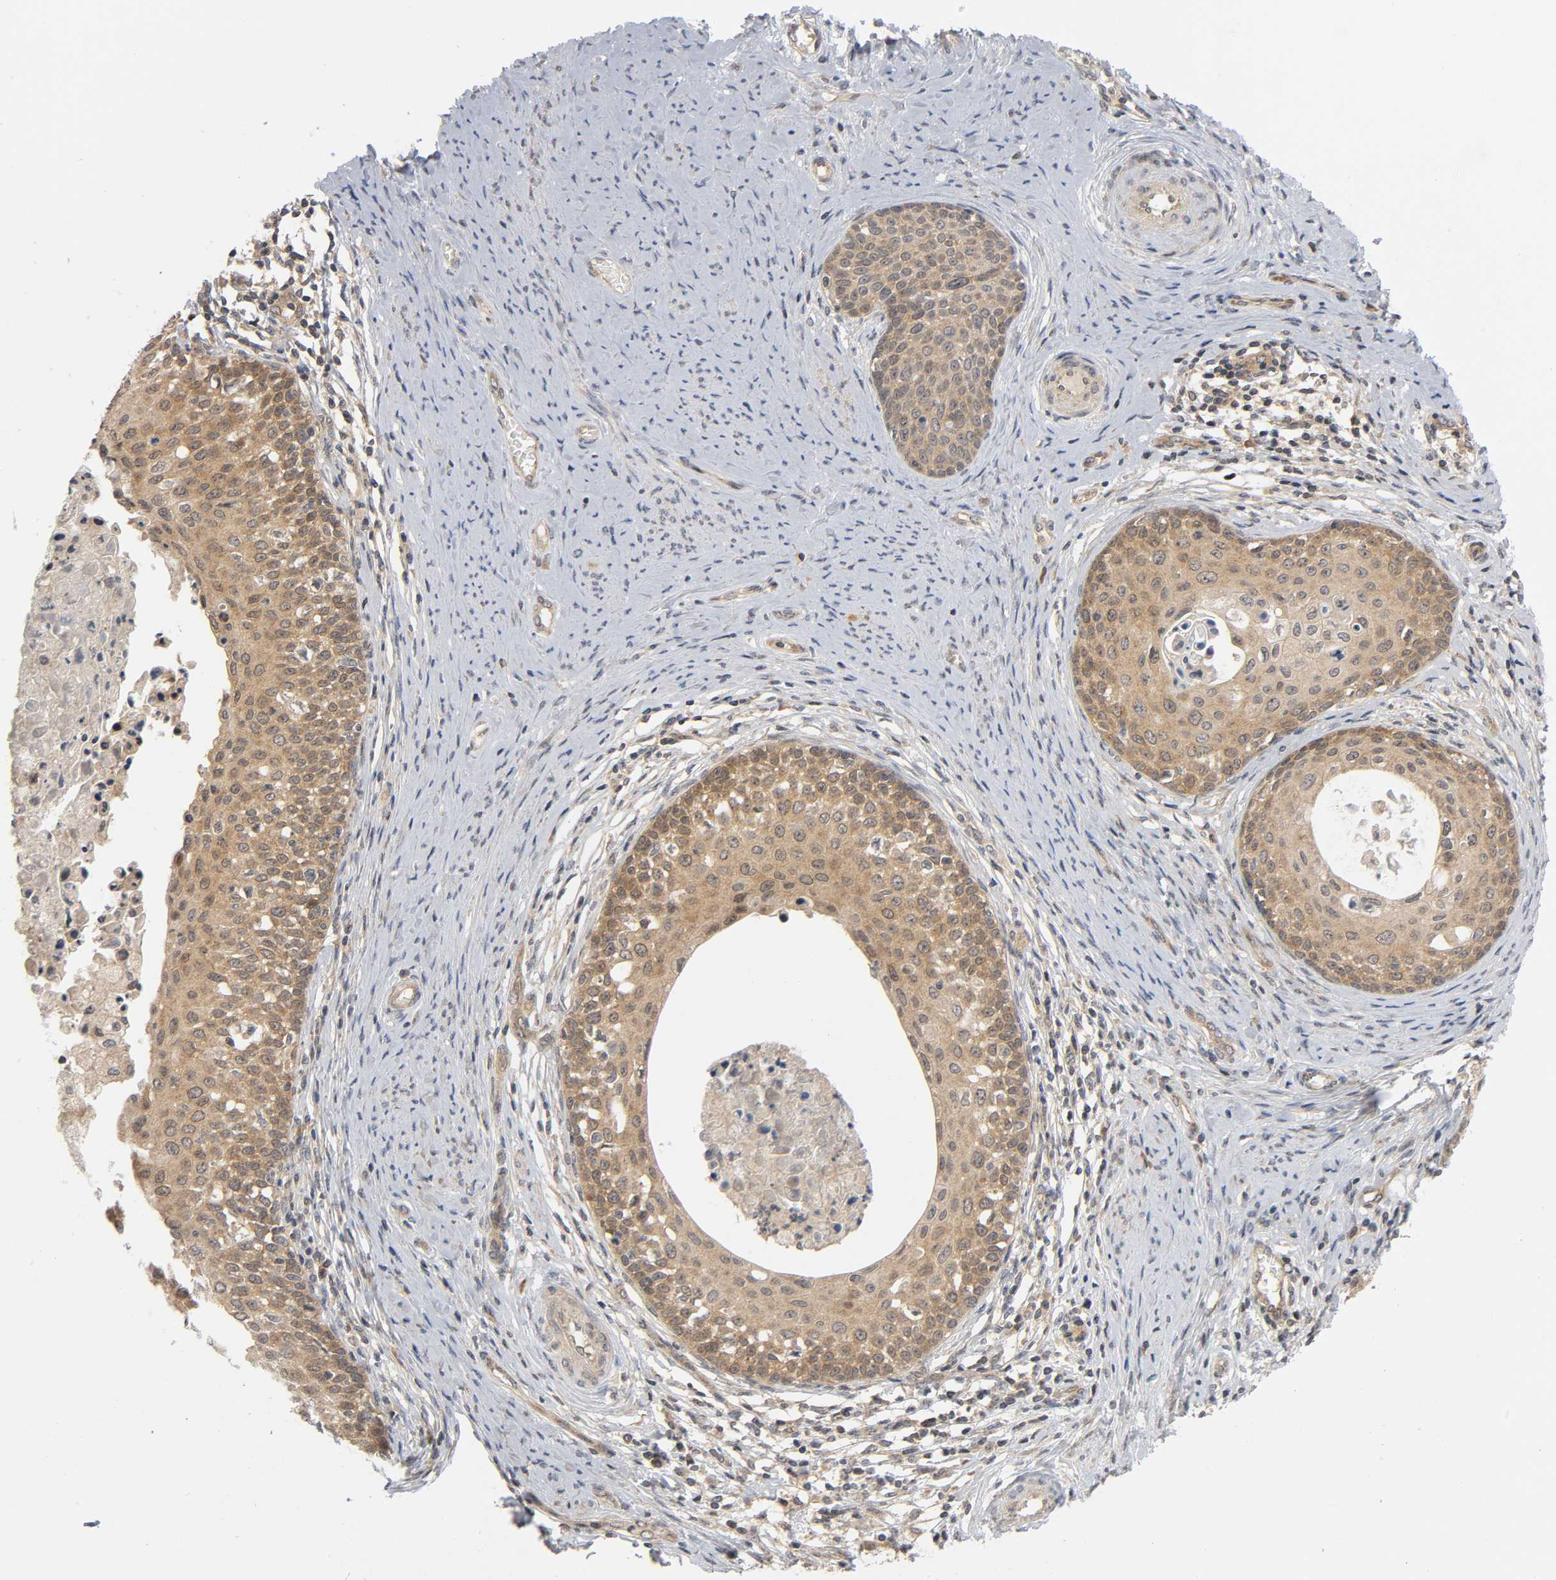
{"staining": {"intensity": "moderate", "quantity": ">75%", "location": "cytoplasmic/membranous"}, "tissue": "cervical cancer", "cell_type": "Tumor cells", "image_type": "cancer", "snomed": [{"axis": "morphology", "description": "Squamous cell carcinoma, NOS"}, {"axis": "morphology", "description": "Adenocarcinoma, NOS"}, {"axis": "topography", "description": "Cervix"}], "caption": "Tumor cells show medium levels of moderate cytoplasmic/membranous positivity in about >75% of cells in human squamous cell carcinoma (cervical). (brown staining indicates protein expression, while blue staining denotes nuclei).", "gene": "MAPK8", "patient": {"sex": "female", "age": 52}}